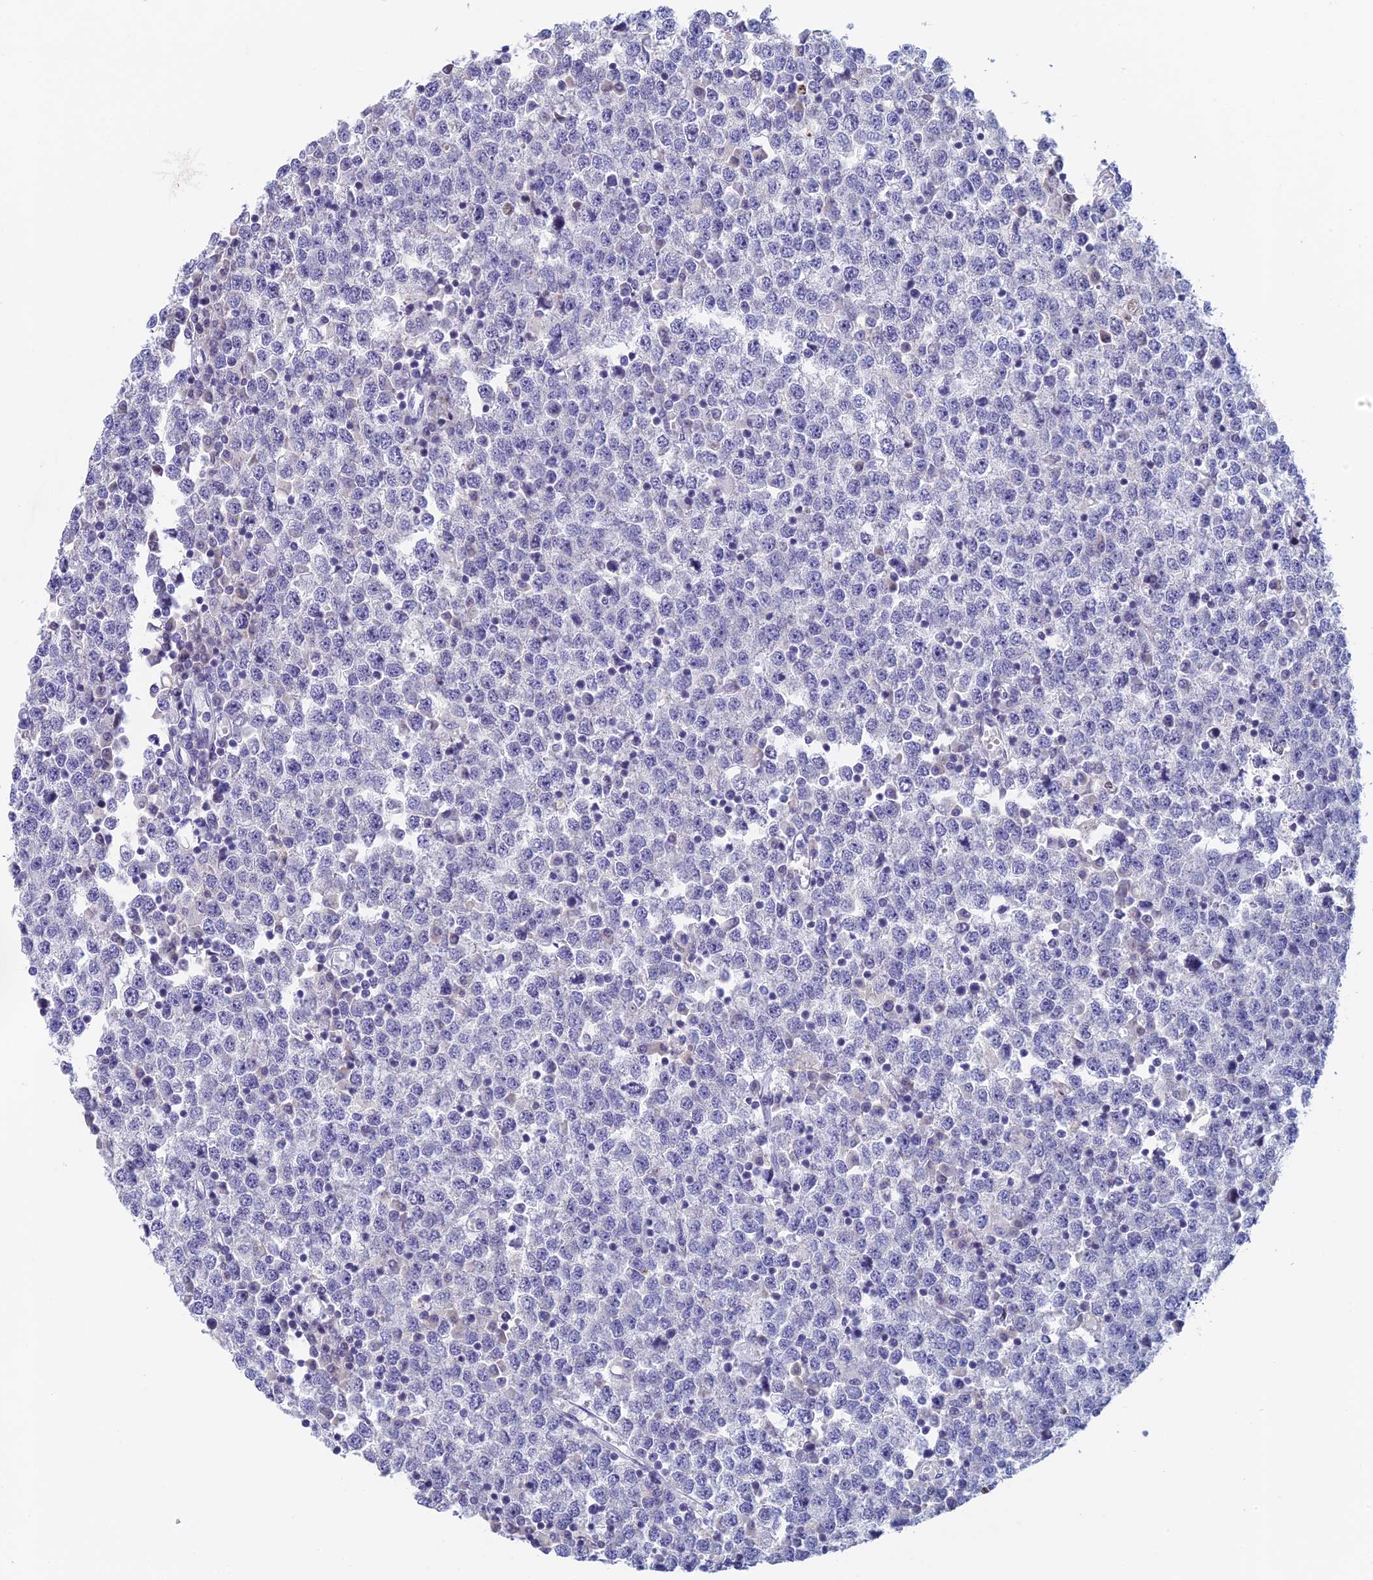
{"staining": {"intensity": "negative", "quantity": "none", "location": "none"}, "tissue": "testis cancer", "cell_type": "Tumor cells", "image_type": "cancer", "snomed": [{"axis": "morphology", "description": "Seminoma, NOS"}, {"axis": "topography", "description": "Testis"}], "caption": "High power microscopy micrograph of an immunohistochemistry (IHC) photomicrograph of testis seminoma, revealing no significant staining in tumor cells. (Stains: DAB IHC with hematoxylin counter stain, Microscopy: brightfield microscopy at high magnification).", "gene": "REXO5", "patient": {"sex": "male", "age": 65}}